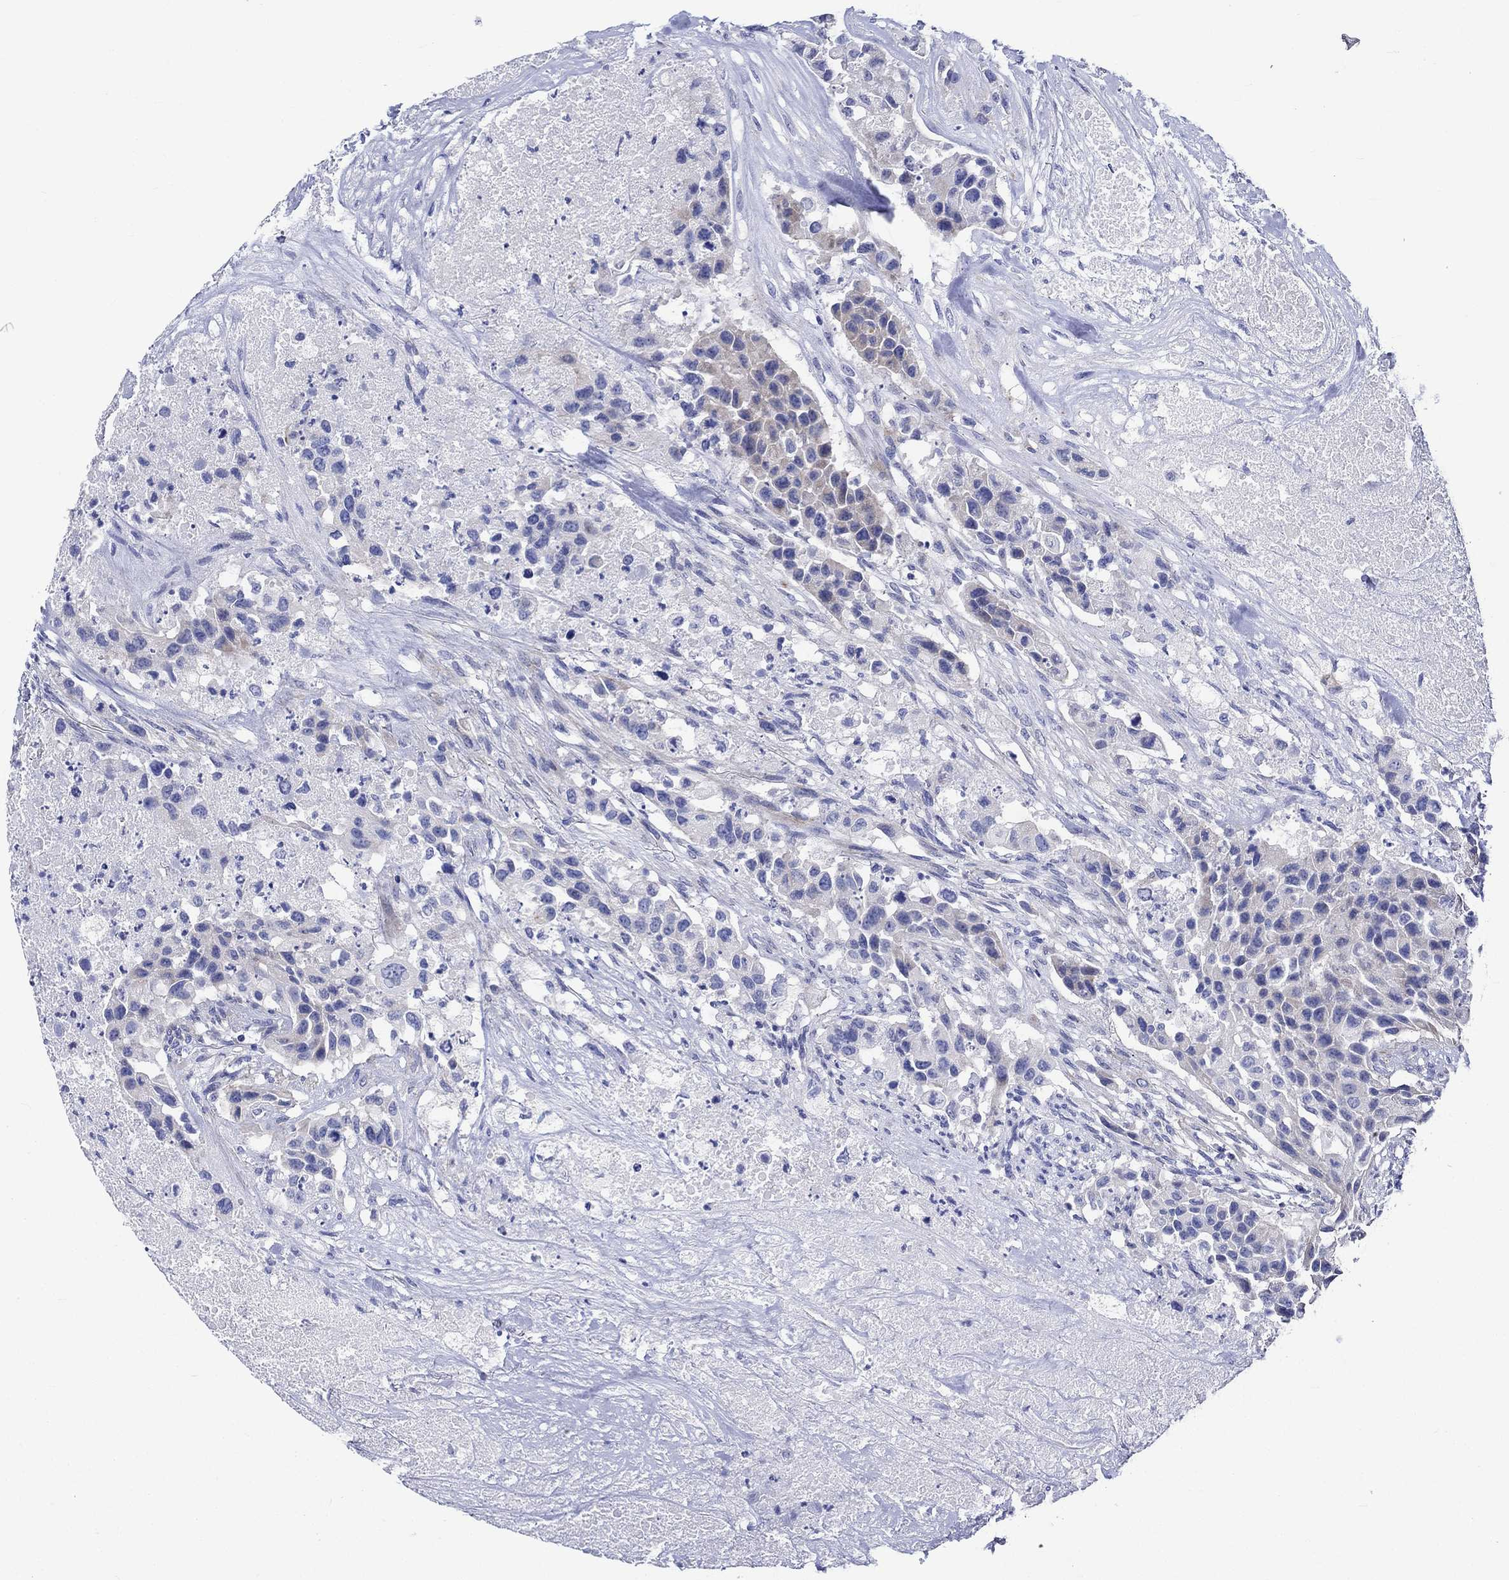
{"staining": {"intensity": "negative", "quantity": "none", "location": "none"}, "tissue": "urothelial cancer", "cell_type": "Tumor cells", "image_type": "cancer", "snomed": [{"axis": "morphology", "description": "Urothelial carcinoma, High grade"}, {"axis": "topography", "description": "Urinary bladder"}], "caption": "IHC image of urothelial cancer stained for a protein (brown), which reveals no positivity in tumor cells.", "gene": "NRIP3", "patient": {"sex": "female", "age": 73}}